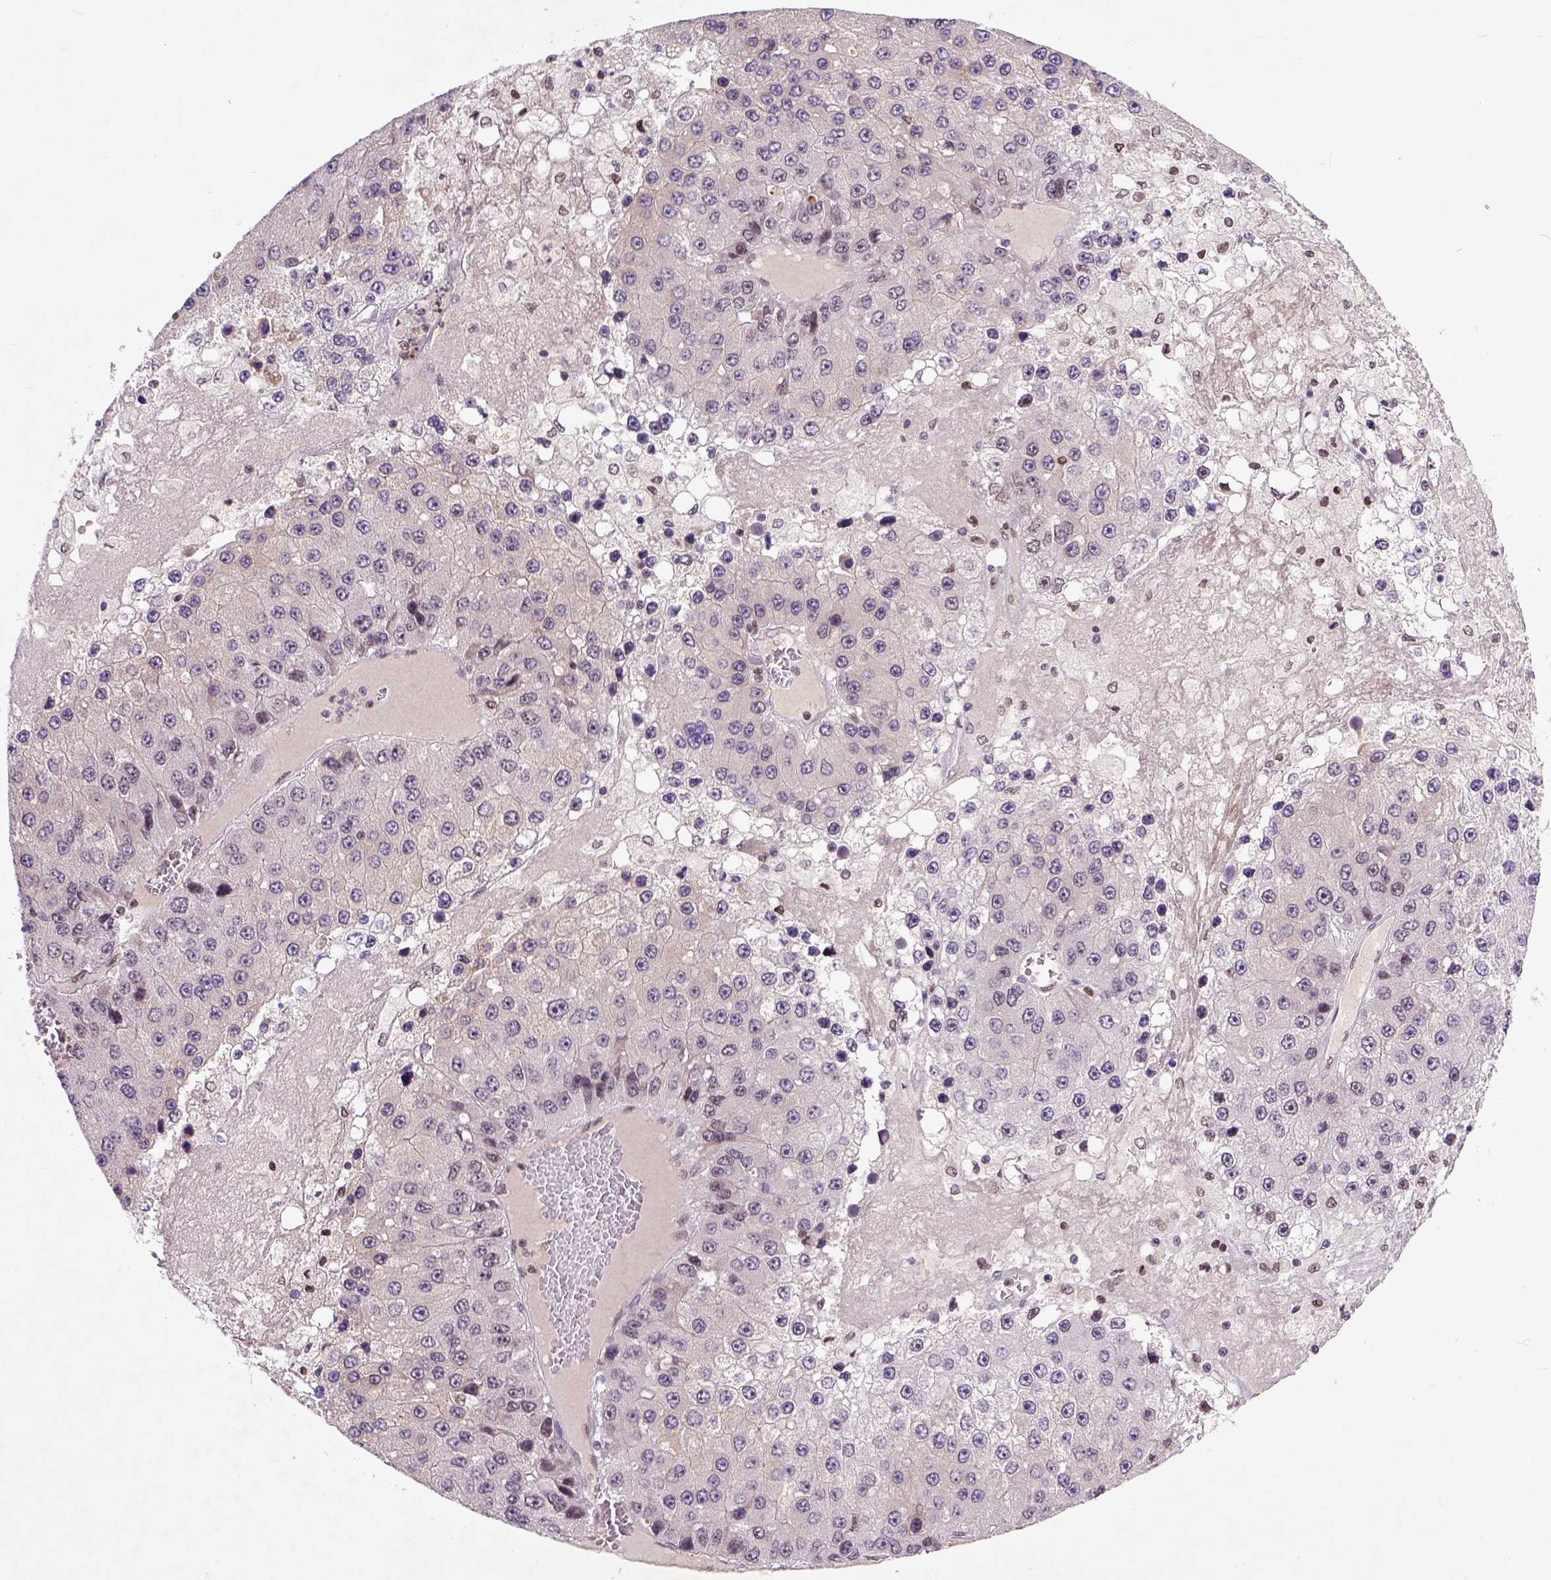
{"staining": {"intensity": "negative", "quantity": "none", "location": "none"}, "tissue": "liver cancer", "cell_type": "Tumor cells", "image_type": "cancer", "snomed": [{"axis": "morphology", "description": "Carcinoma, Hepatocellular, NOS"}, {"axis": "topography", "description": "Liver"}], "caption": "Immunohistochemistry (IHC) photomicrograph of liver hepatocellular carcinoma stained for a protein (brown), which shows no expression in tumor cells. Nuclei are stained in blue.", "gene": "RCC2", "patient": {"sex": "female", "age": 73}}